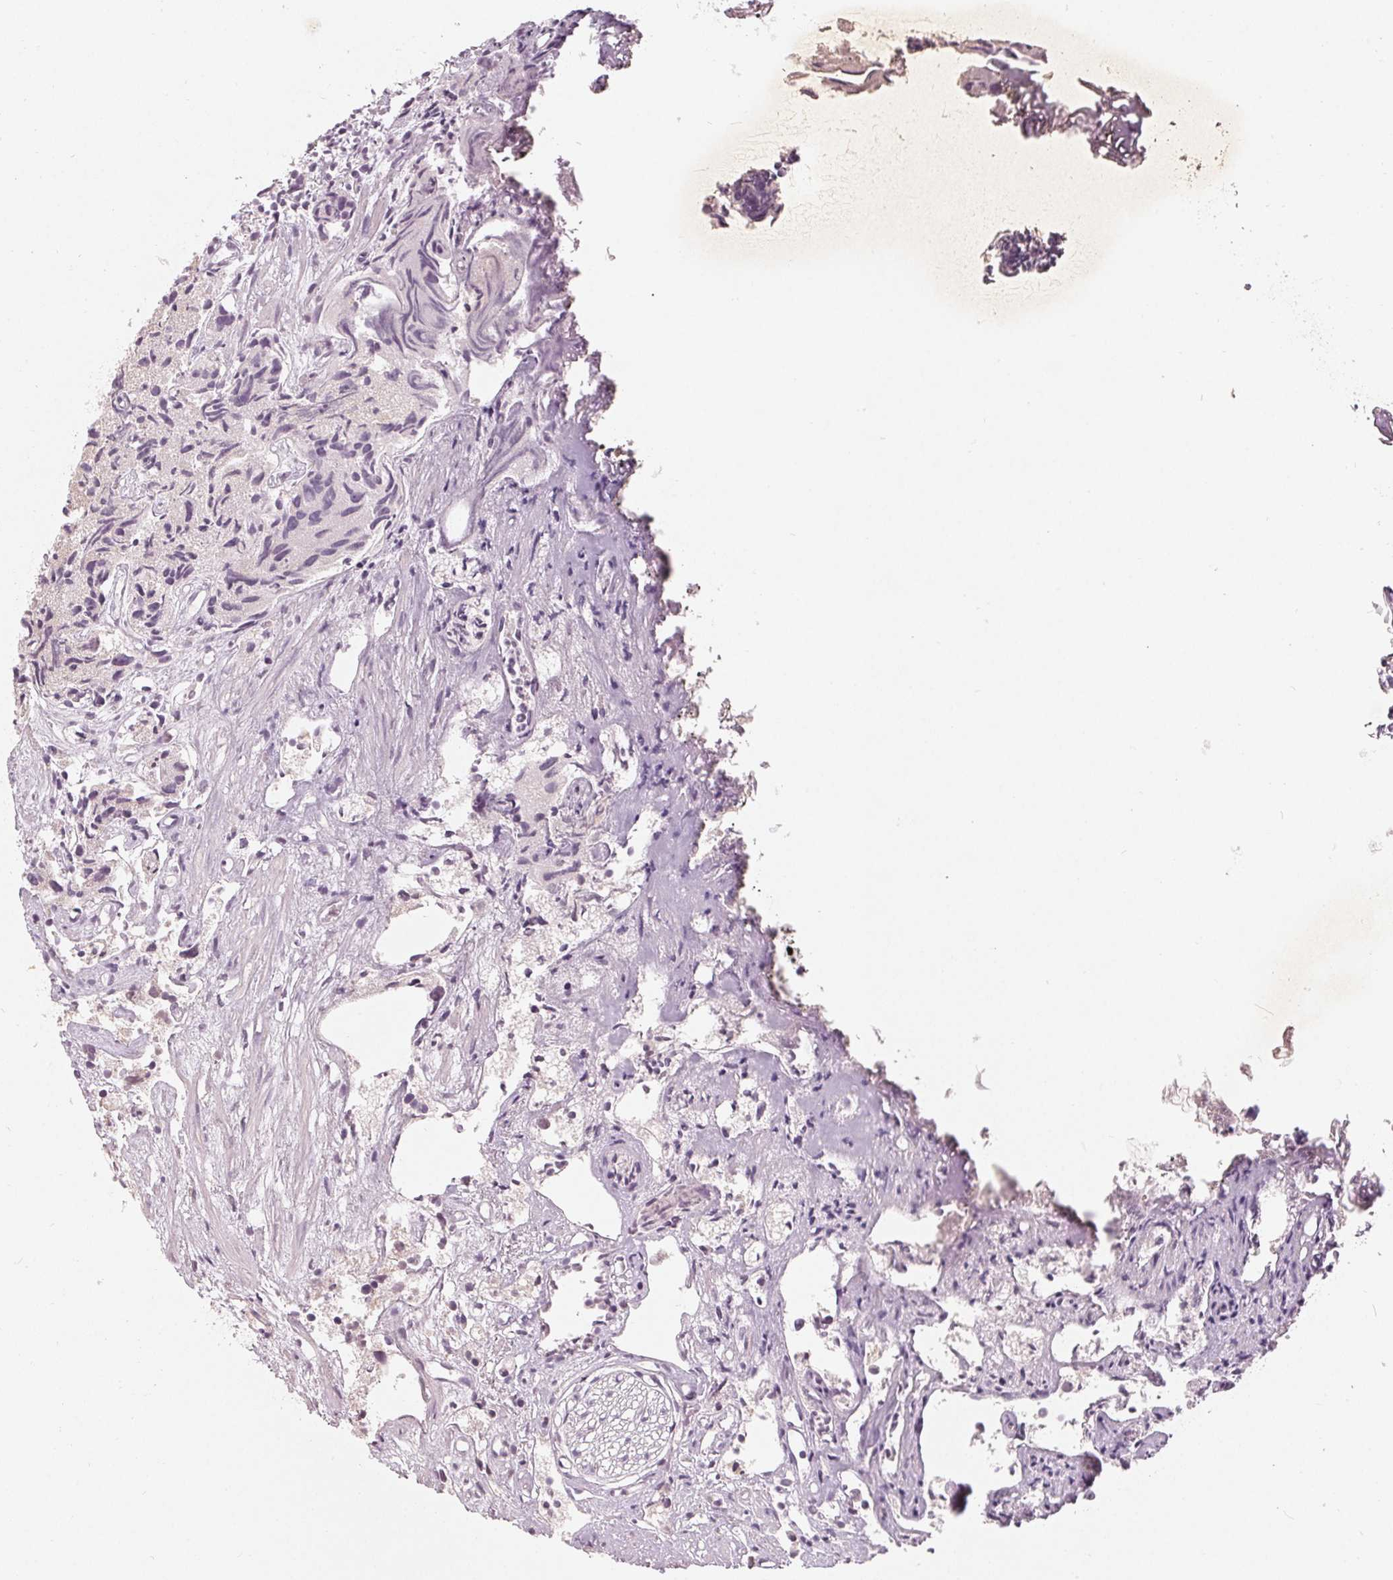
{"staining": {"intensity": "weak", "quantity": "<25%", "location": "cytoplasmic/membranous"}, "tissue": "prostate cancer", "cell_type": "Tumor cells", "image_type": "cancer", "snomed": [{"axis": "morphology", "description": "Adenocarcinoma, High grade"}, {"axis": "topography", "description": "Prostate"}], "caption": "Immunohistochemical staining of human prostate high-grade adenocarcinoma exhibits no significant expression in tumor cells.", "gene": "TRIM60", "patient": {"sex": "male", "age": 68}}